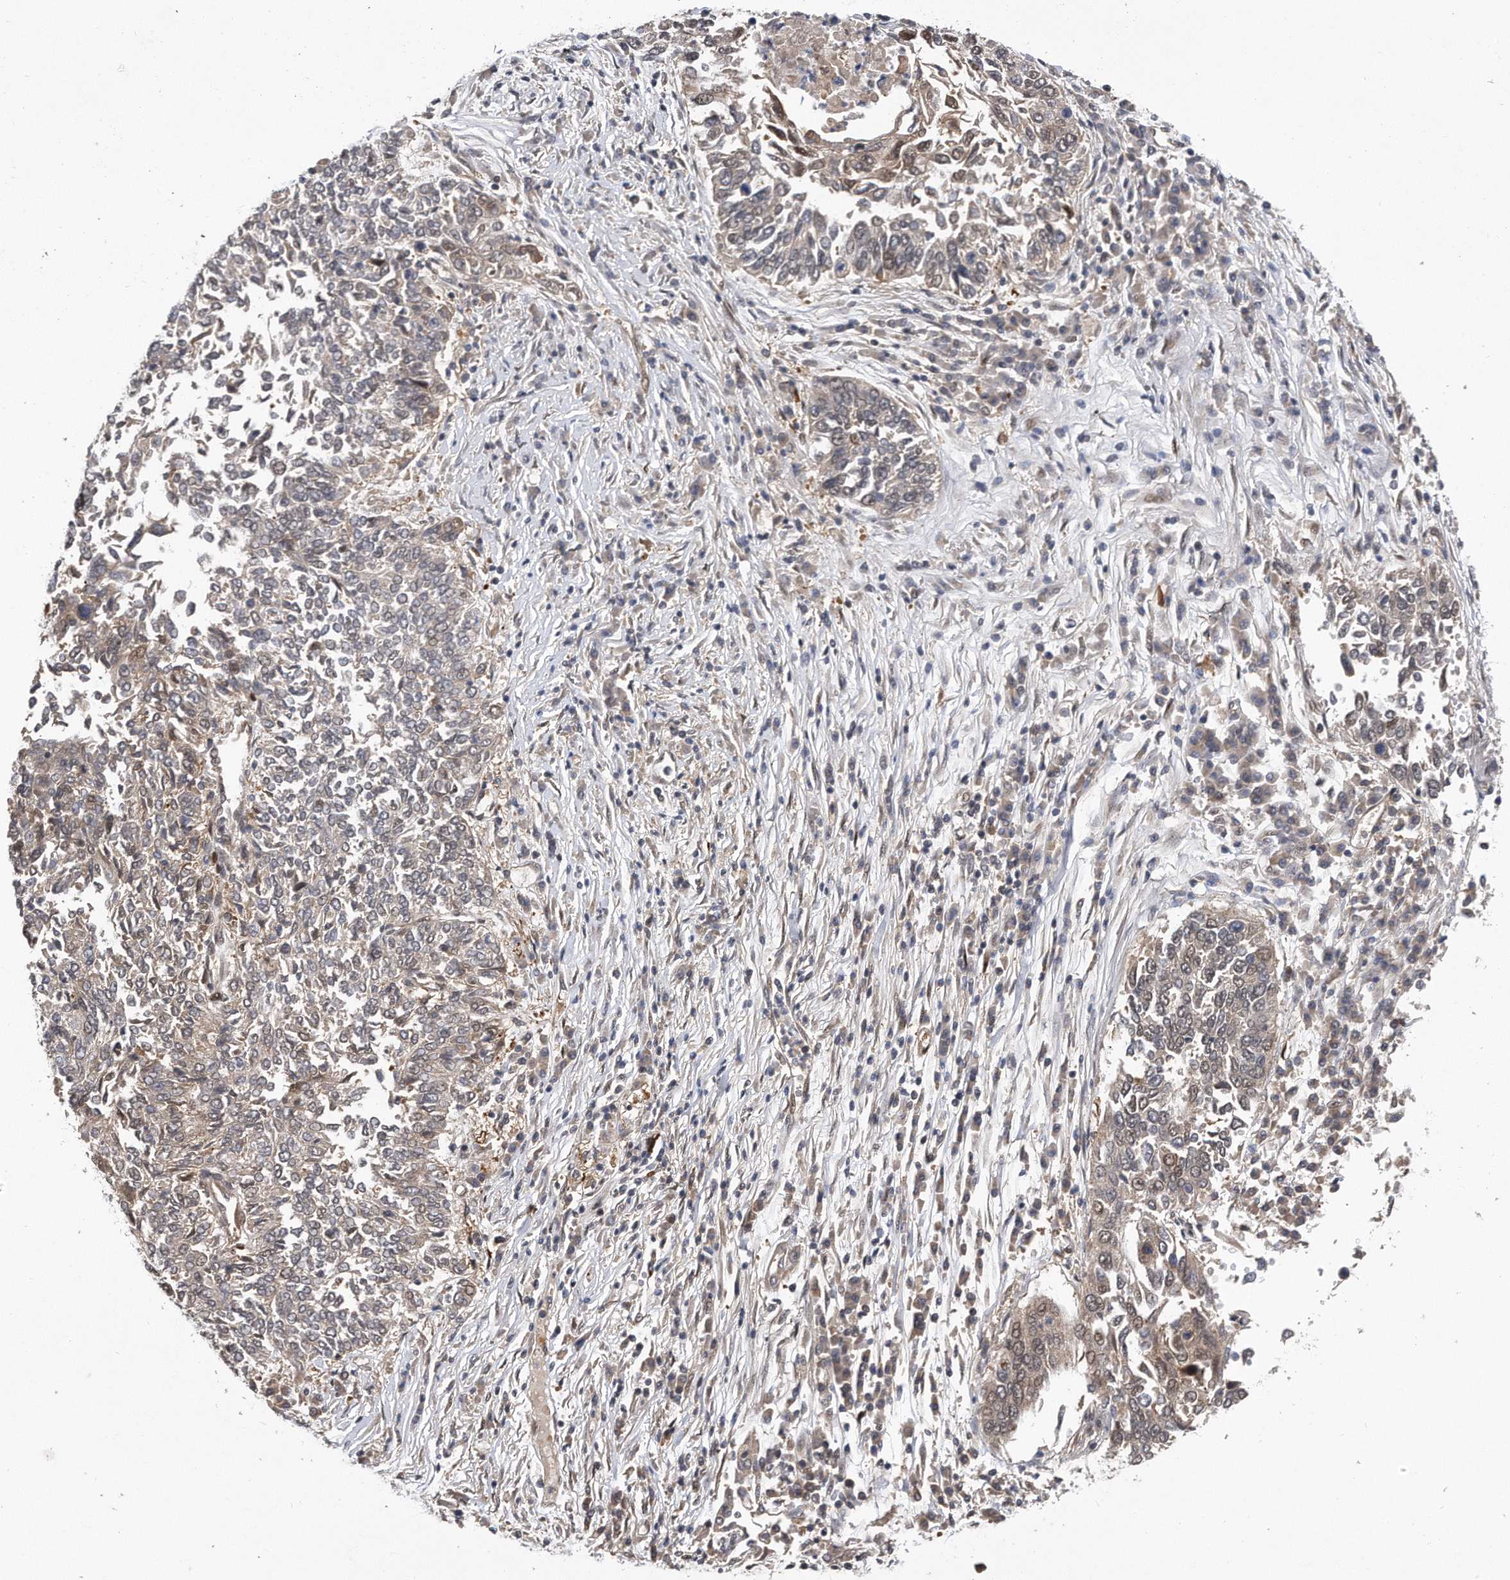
{"staining": {"intensity": "weak", "quantity": "<25%", "location": "cytoplasmic/membranous,nuclear"}, "tissue": "lung cancer", "cell_type": "Tumor cells", "image_type": "cancer", "snomed": [{"axis": "morphology", "description": "Normal tissue, NOS"}, {"axis": "morphology", "description": "Squamous cell carcinoma, NOS"}, {"axis": "topography", "description": "Cartilage tissue"}, {"axis": "topography", "description": "Bronchus"}, {"axis": "topography", "description": "Lung"}, {"axis": "topography", "description": "Peripheral nerve tissue"}], "caption": "Tumor cells show no significant protein expression in lung cancer.", "gene": "RWDD2A", "patient": {"sex": "female", "age": 49}}